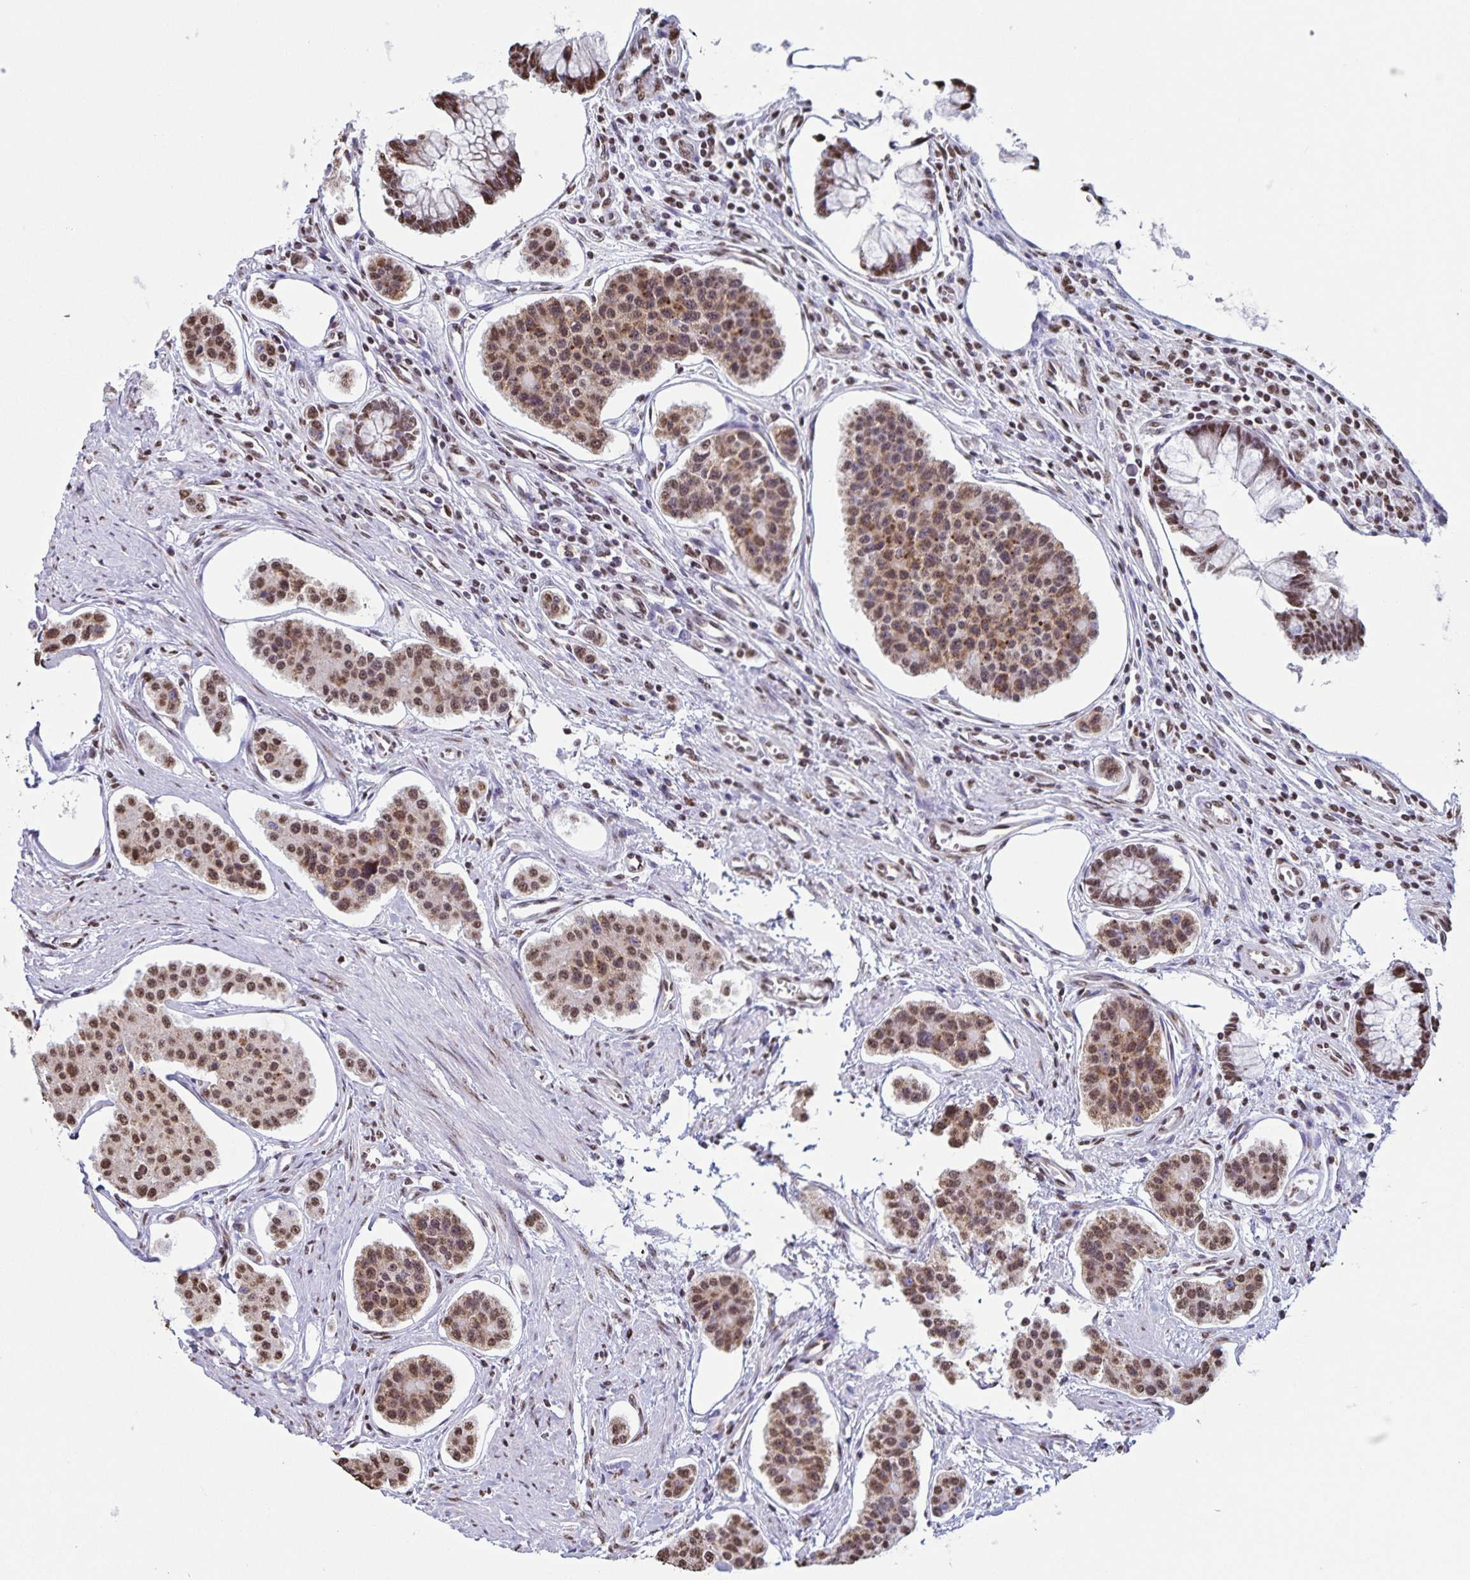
{"staining": {"intensity": "moderate", "quantity": ">75%", "location": "cytoplasmic/membranous,nuclear"}, "tissue": "carcinoid", "cell_type": "Tumor cells", "image_type": "cancer", "snomed": [{"axis": "morphology", "description": "Carcinoid, malignant, NOS"}, {"axis": "topography", "description": "Small intestine"}], "caption": "Human carcinoid (malignant) stained for a protein (brown) demonstrates moderate cytoplasmic/membranous and nuclear positive expression in approximately >75% of tumor cells.", "gene": "DUT", "patient": {"sex": "female", "age": 65}}